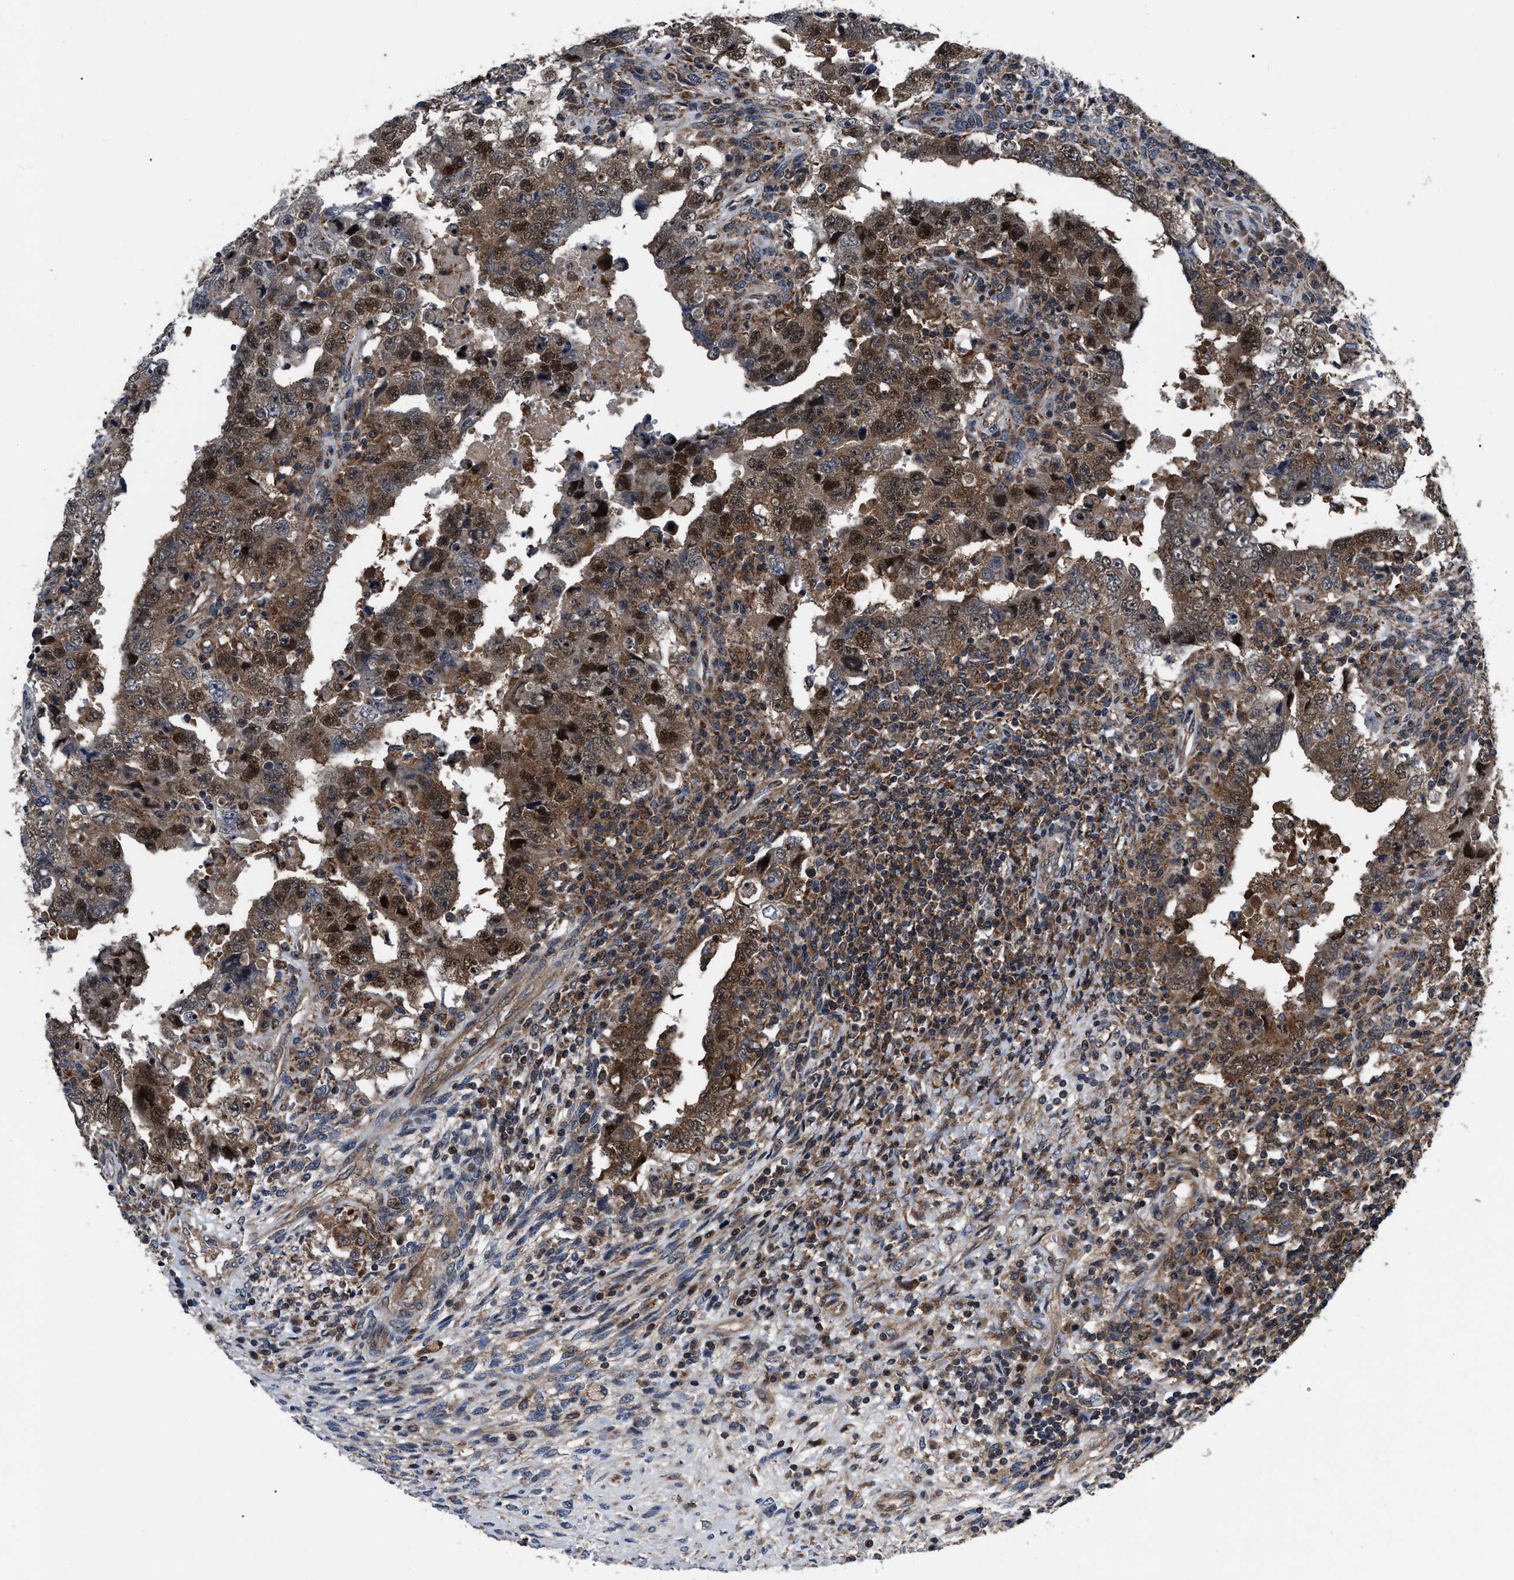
{"staining": {"intensity": "moderate", "quantity": ">75%", "location": "cytoplasmic/membranous,nuclear"}, "tissue": "testis cancer", "cell_type": "Tumor cells", "image_type": "cancer", "snomed": [{"axis": "morphology", "description": "Carcinoma, Embryonal, NOS"}, {"axis": "topography", "description": "Testis"}], "caption": "This is a photomicrograph of immunohistochemistry (IHC) staining of testis cancer (embryonal carcinoma), which shows moderate expression in the cytoplasmic/membranous and nuclear of tumor cells.", "gene": "GET4", "patient": {"sex": "male", "age": 26}}